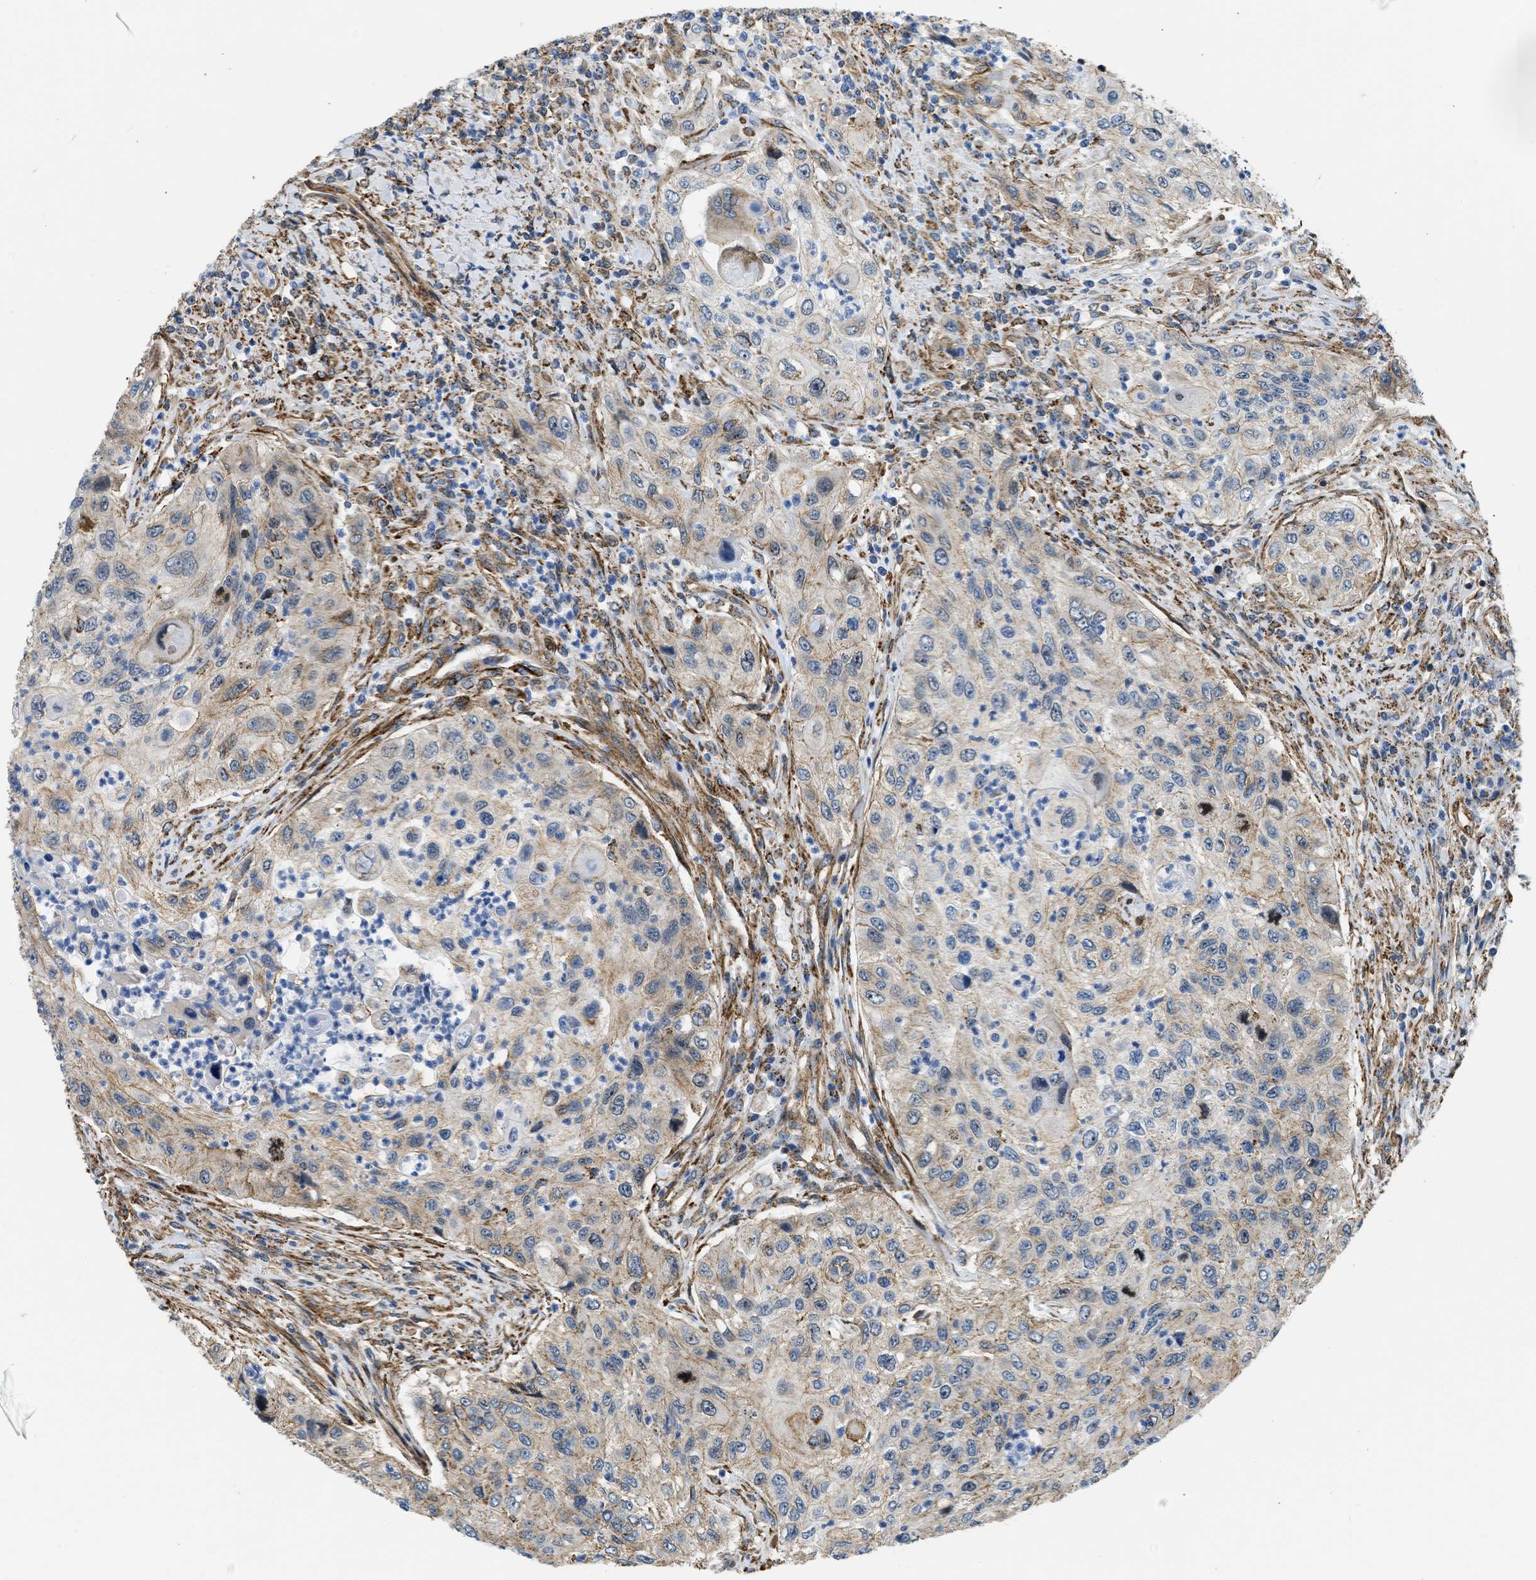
{"staining": {"intensity": "weak", "quantity": "<25%", "location": "cytoplasmic/membranous"}, "tissue": "urothelial cancer", "cell_type": "Tumor cells", "image_type": "cancer", "snomed": [{"axis": "morphology", "description": "Urothelial carcinoma, High grade"}, {"axis": "topography", "description": "Urinary bladder"}], "caption": "Urothelial cancer was stained to show a protein in brown. There is no significant staining in tumor cells.", "gene": "SEPTIN2", "patient": {"sex": "female", "age": 60}}